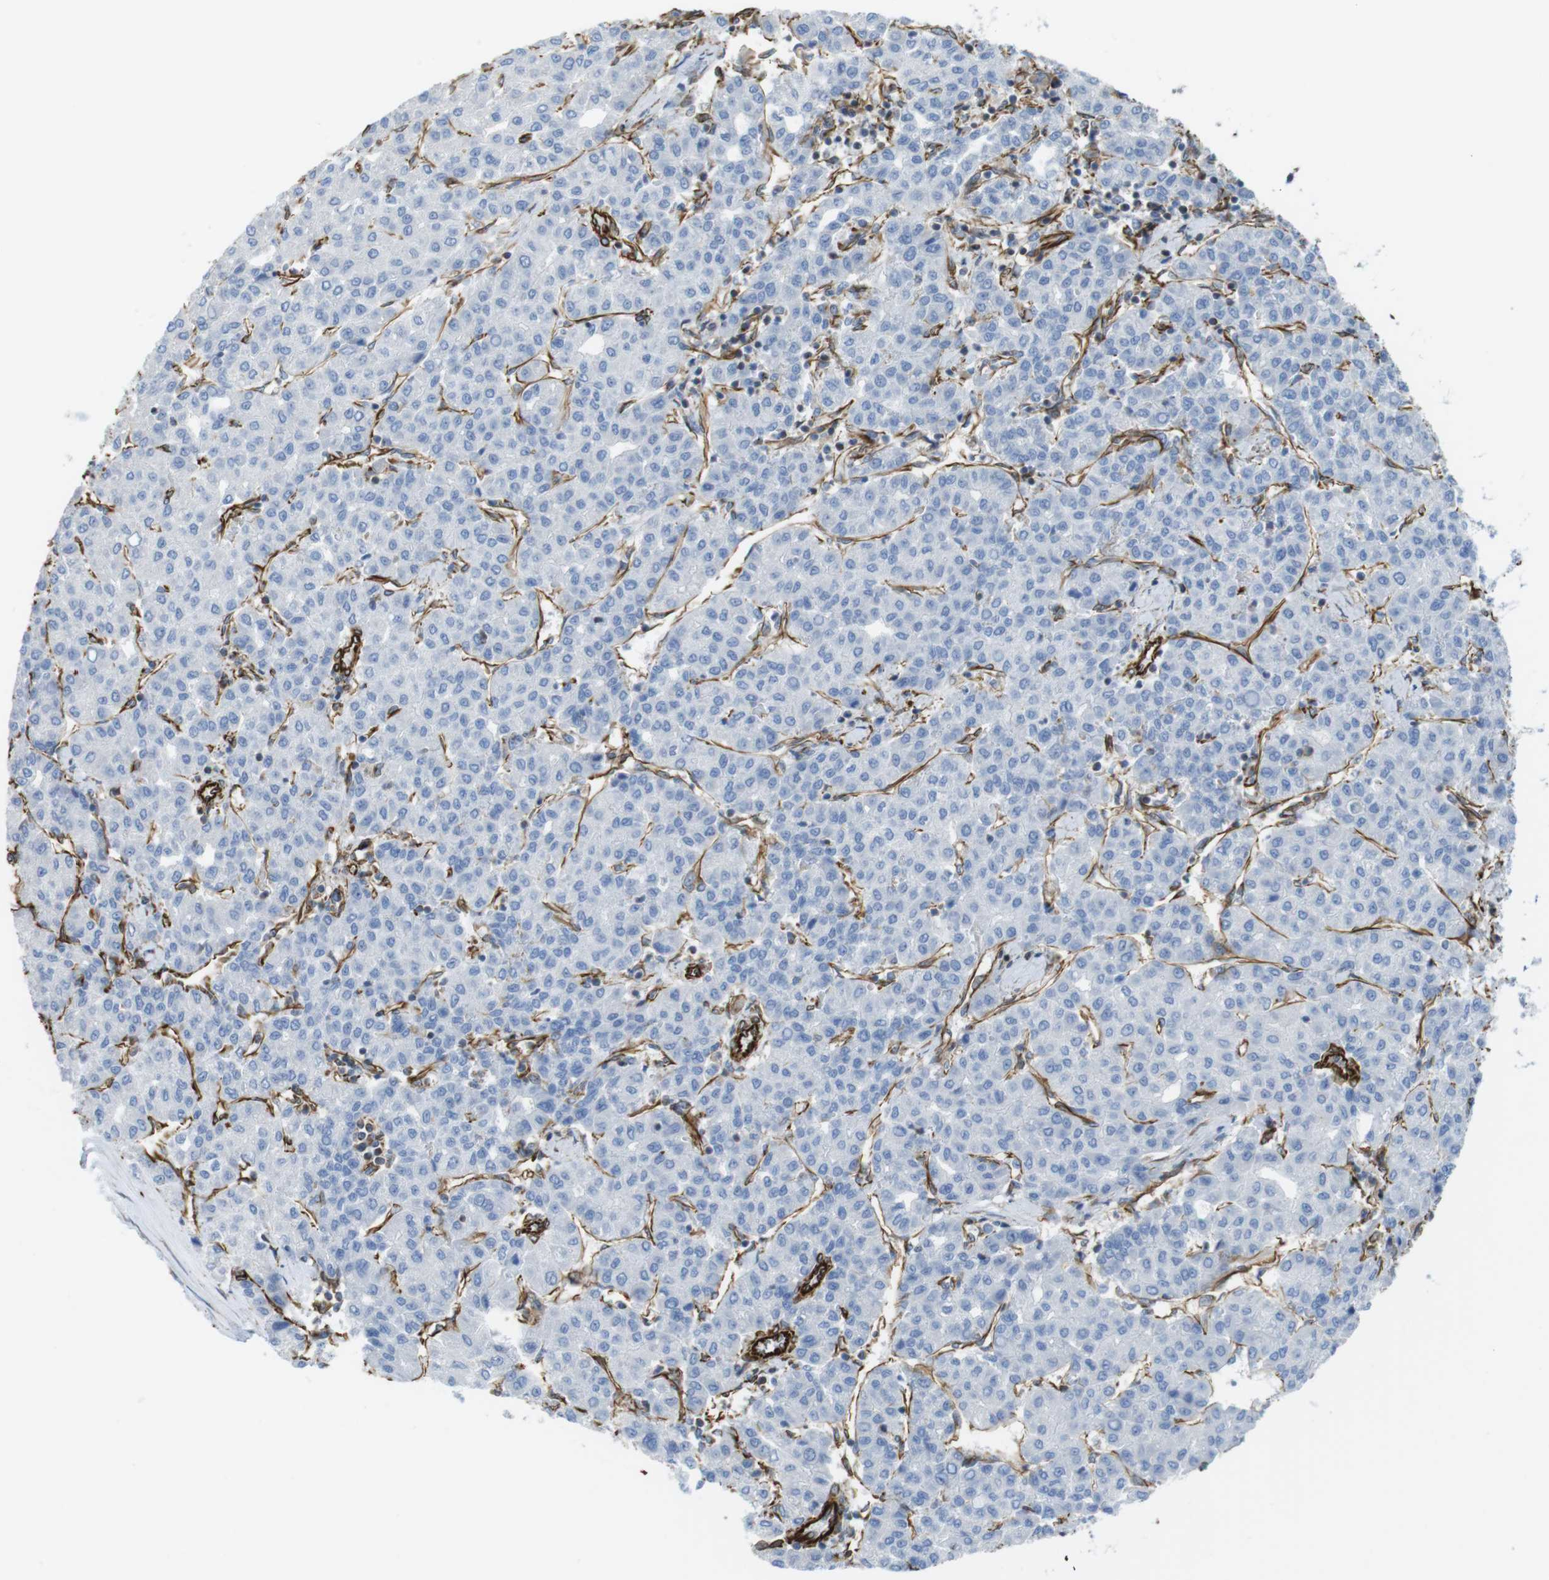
{"staining": {"intensity": "negative", "quantity": "none", "location": "none"}, "tissue": "liver cancer", "cell_type": "Tumor cells", "image_type": "cancer", "snomed": [{"axis": "morphology", "description": "Carcinoma, Hepatocellular, NOS"}, {"axis": "topography", "description": "Liver"}], "caption": "Histopathology image shows no significant protein staining in tumor cells of liver hepatocellular carcinoma. (Immunohistochemistry, brightfield microscopy, high magnification).", "gene": "RALGPS1", "patient": {"sex": "male", "age": 65}}